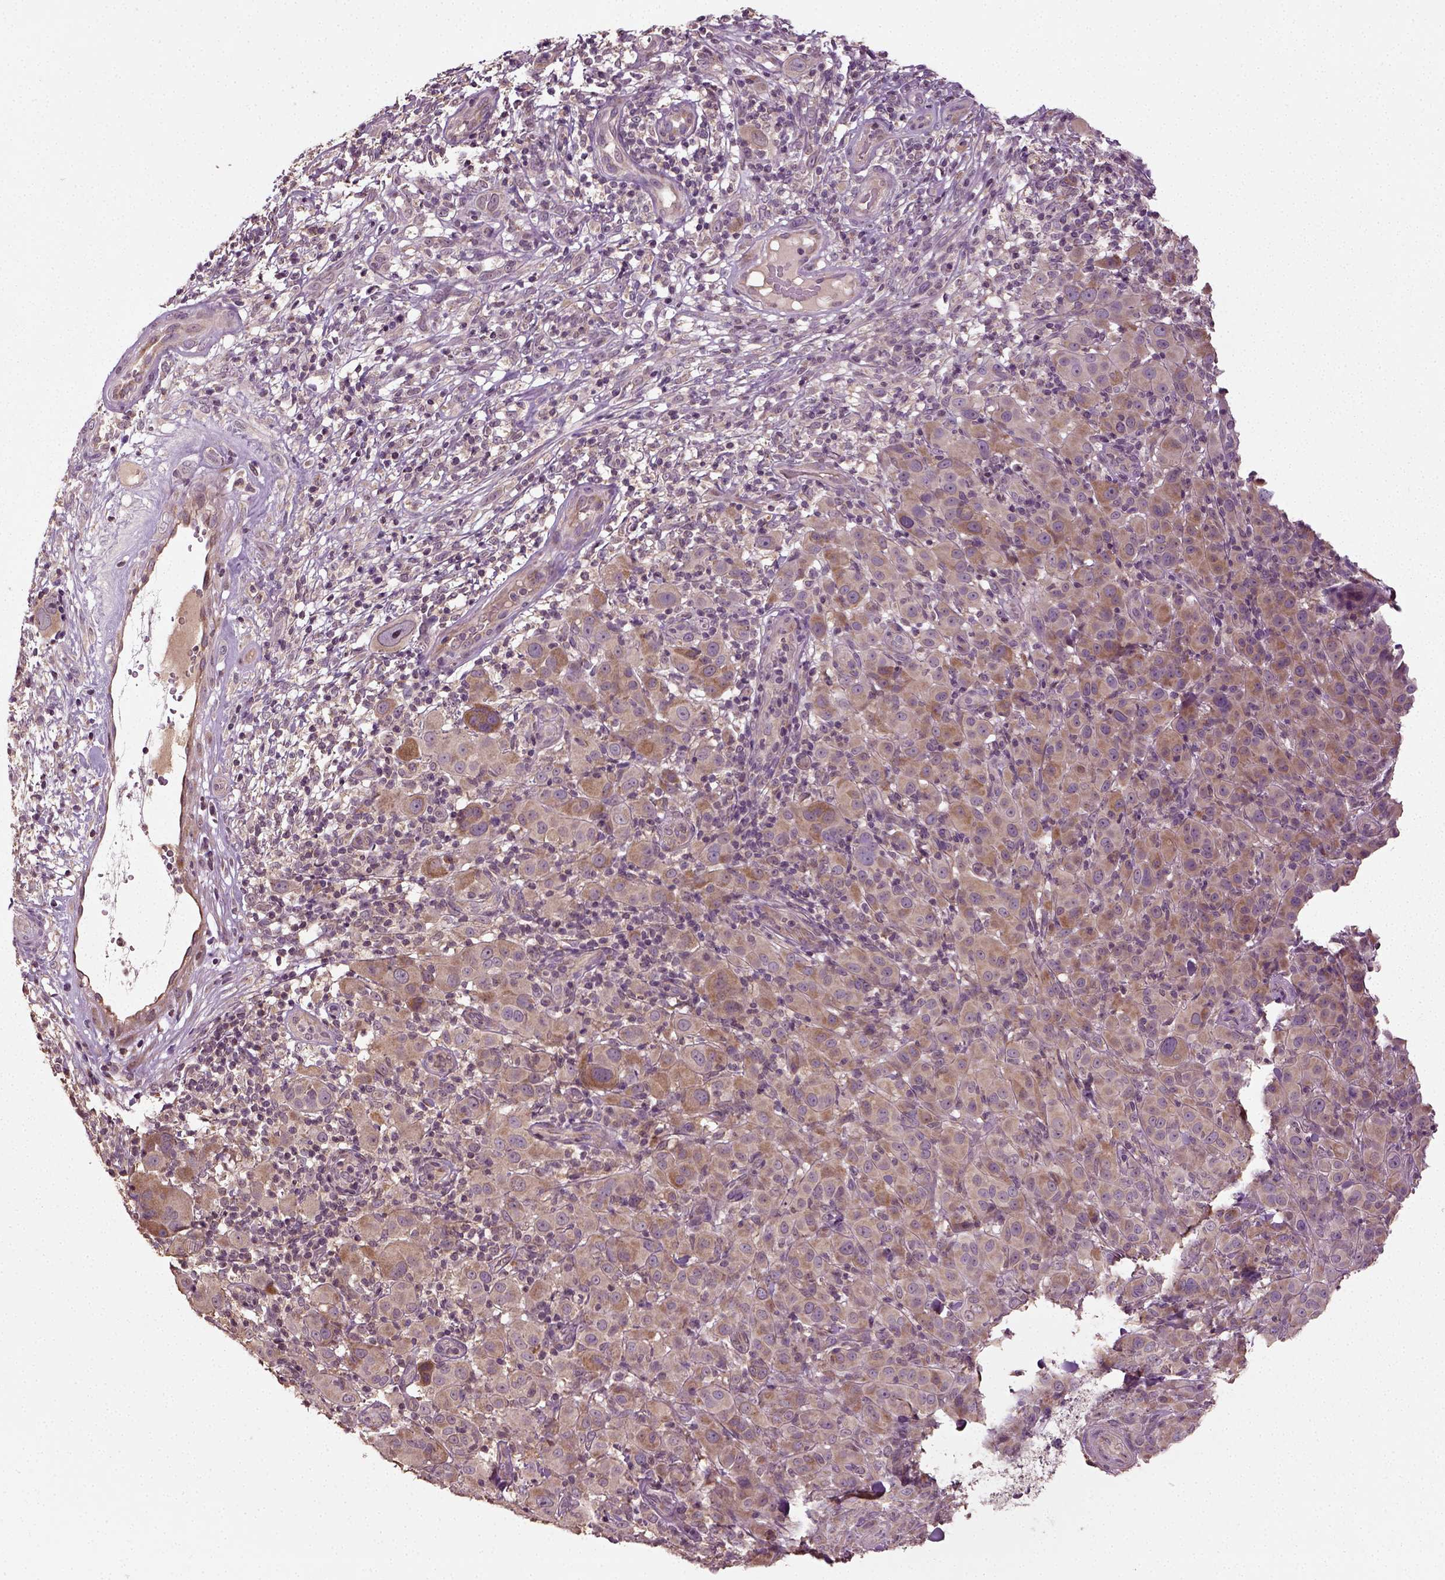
{"staining": {"intensity": "moderate", "quantity": "<25%", "location": "cytoplasmic/membranous"}, "tissue": "melanoma", "cell_type": "Tumor cells", "image_type": "cancer", "snomed": [{"axis": "morphology", "description": "Malignant melanoma, NOS"}, {"axis": "topography", "description": "Skin"}], "caption": "Tumor cells display low levels of moderate cytoplasmic/membranous expression in approximately <25% of cells in malignant melanoma.", "gene": "ERV3-1", "patient": {"sex": "female", "age": 87}}